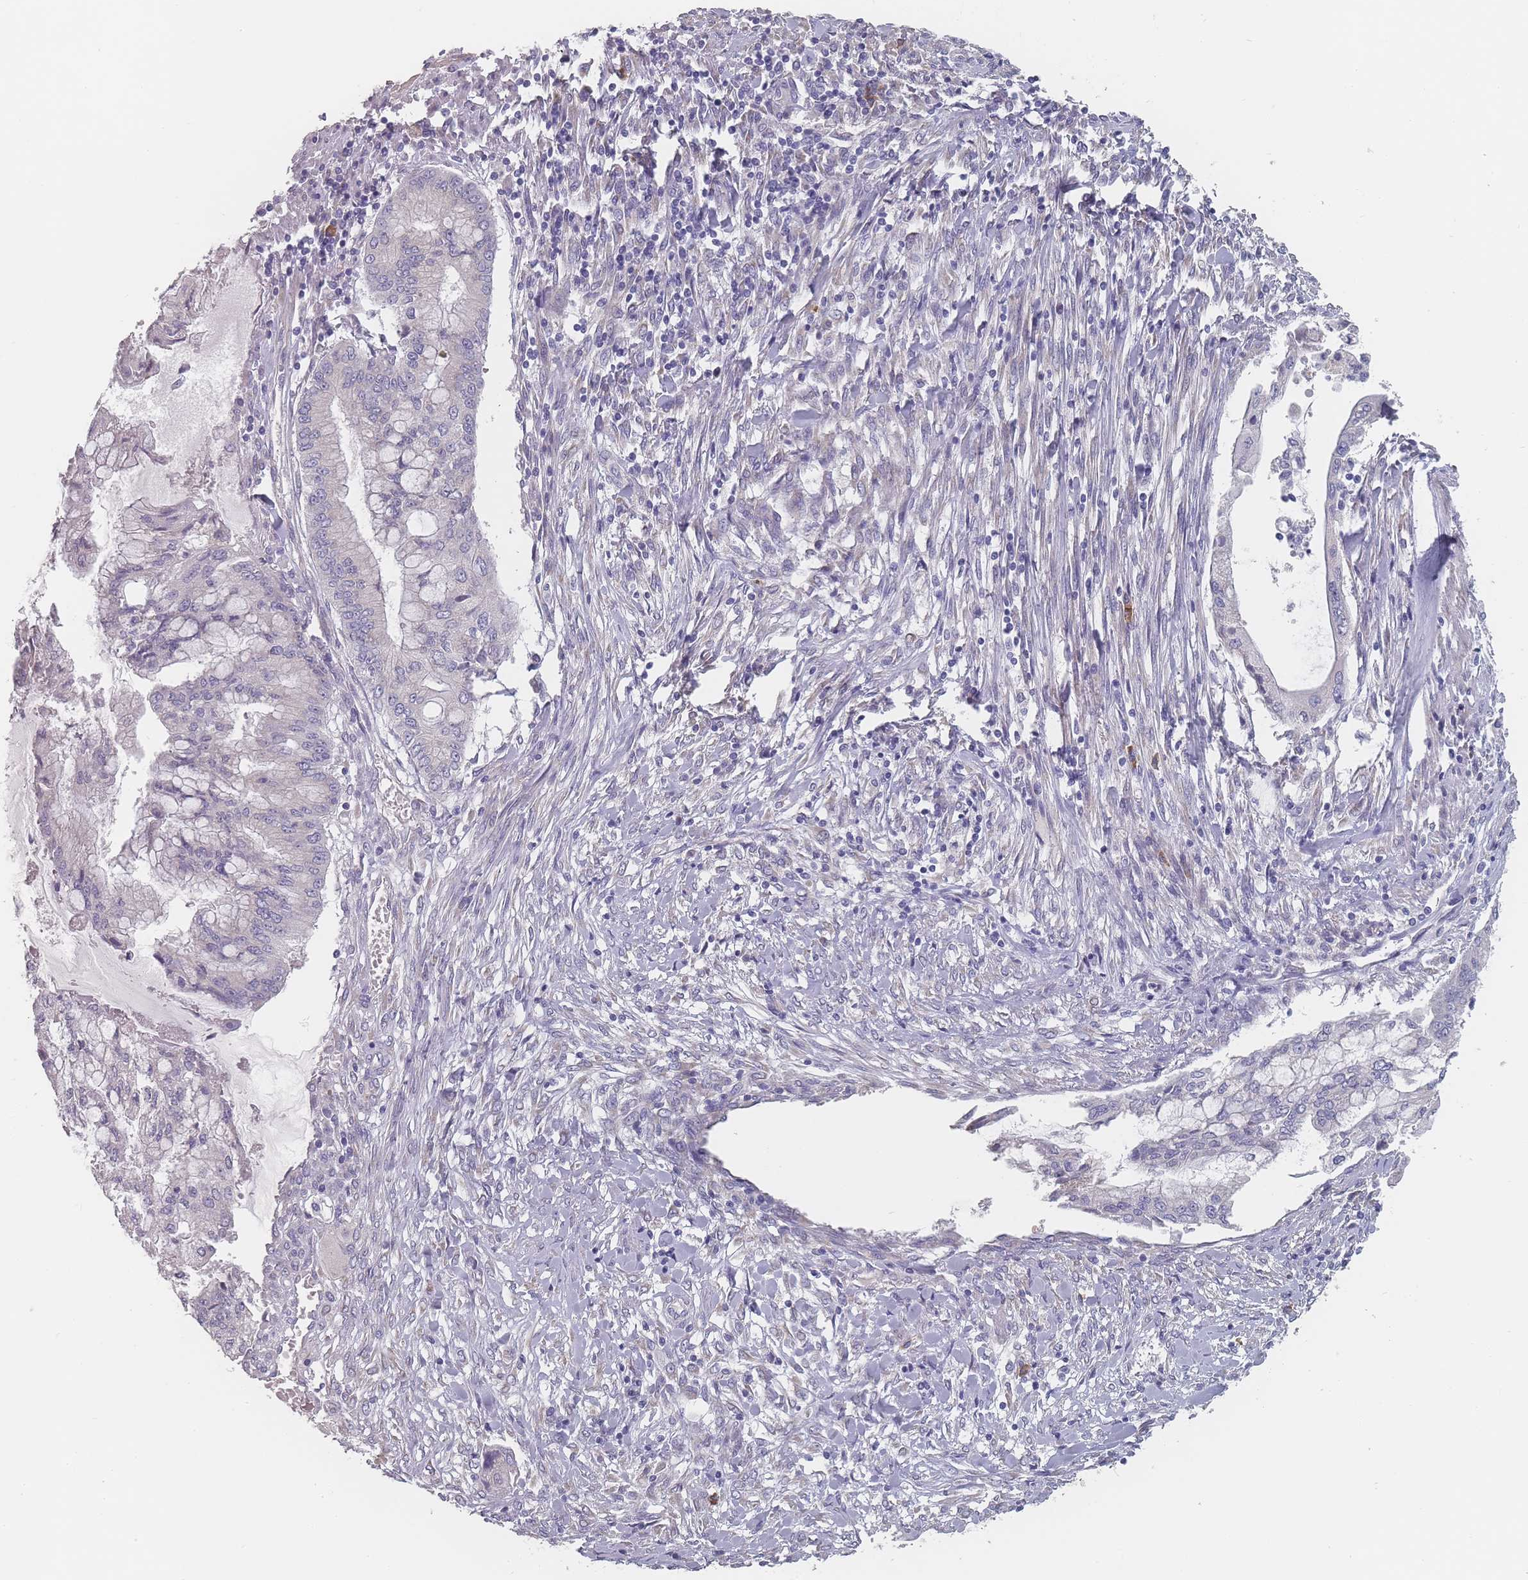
{"staining": {"intensity": "negative", "quantity": "none", "location": "none"}, "tissue": "pancreatic cancer", "cell_type": "Tumor cells", "image_type": "cancer", "snomed": [{"axis": "morphology", "description": "Adenocarcinoma, NOS"}, {"axis": "topography", "description": "Pancreas"}], "caption": "Tumor cells show no significant staining in adenocarcinoma (pancreatic).", "gene": "SLC35E4", "patient": {"sex": "male", "age": 46}}